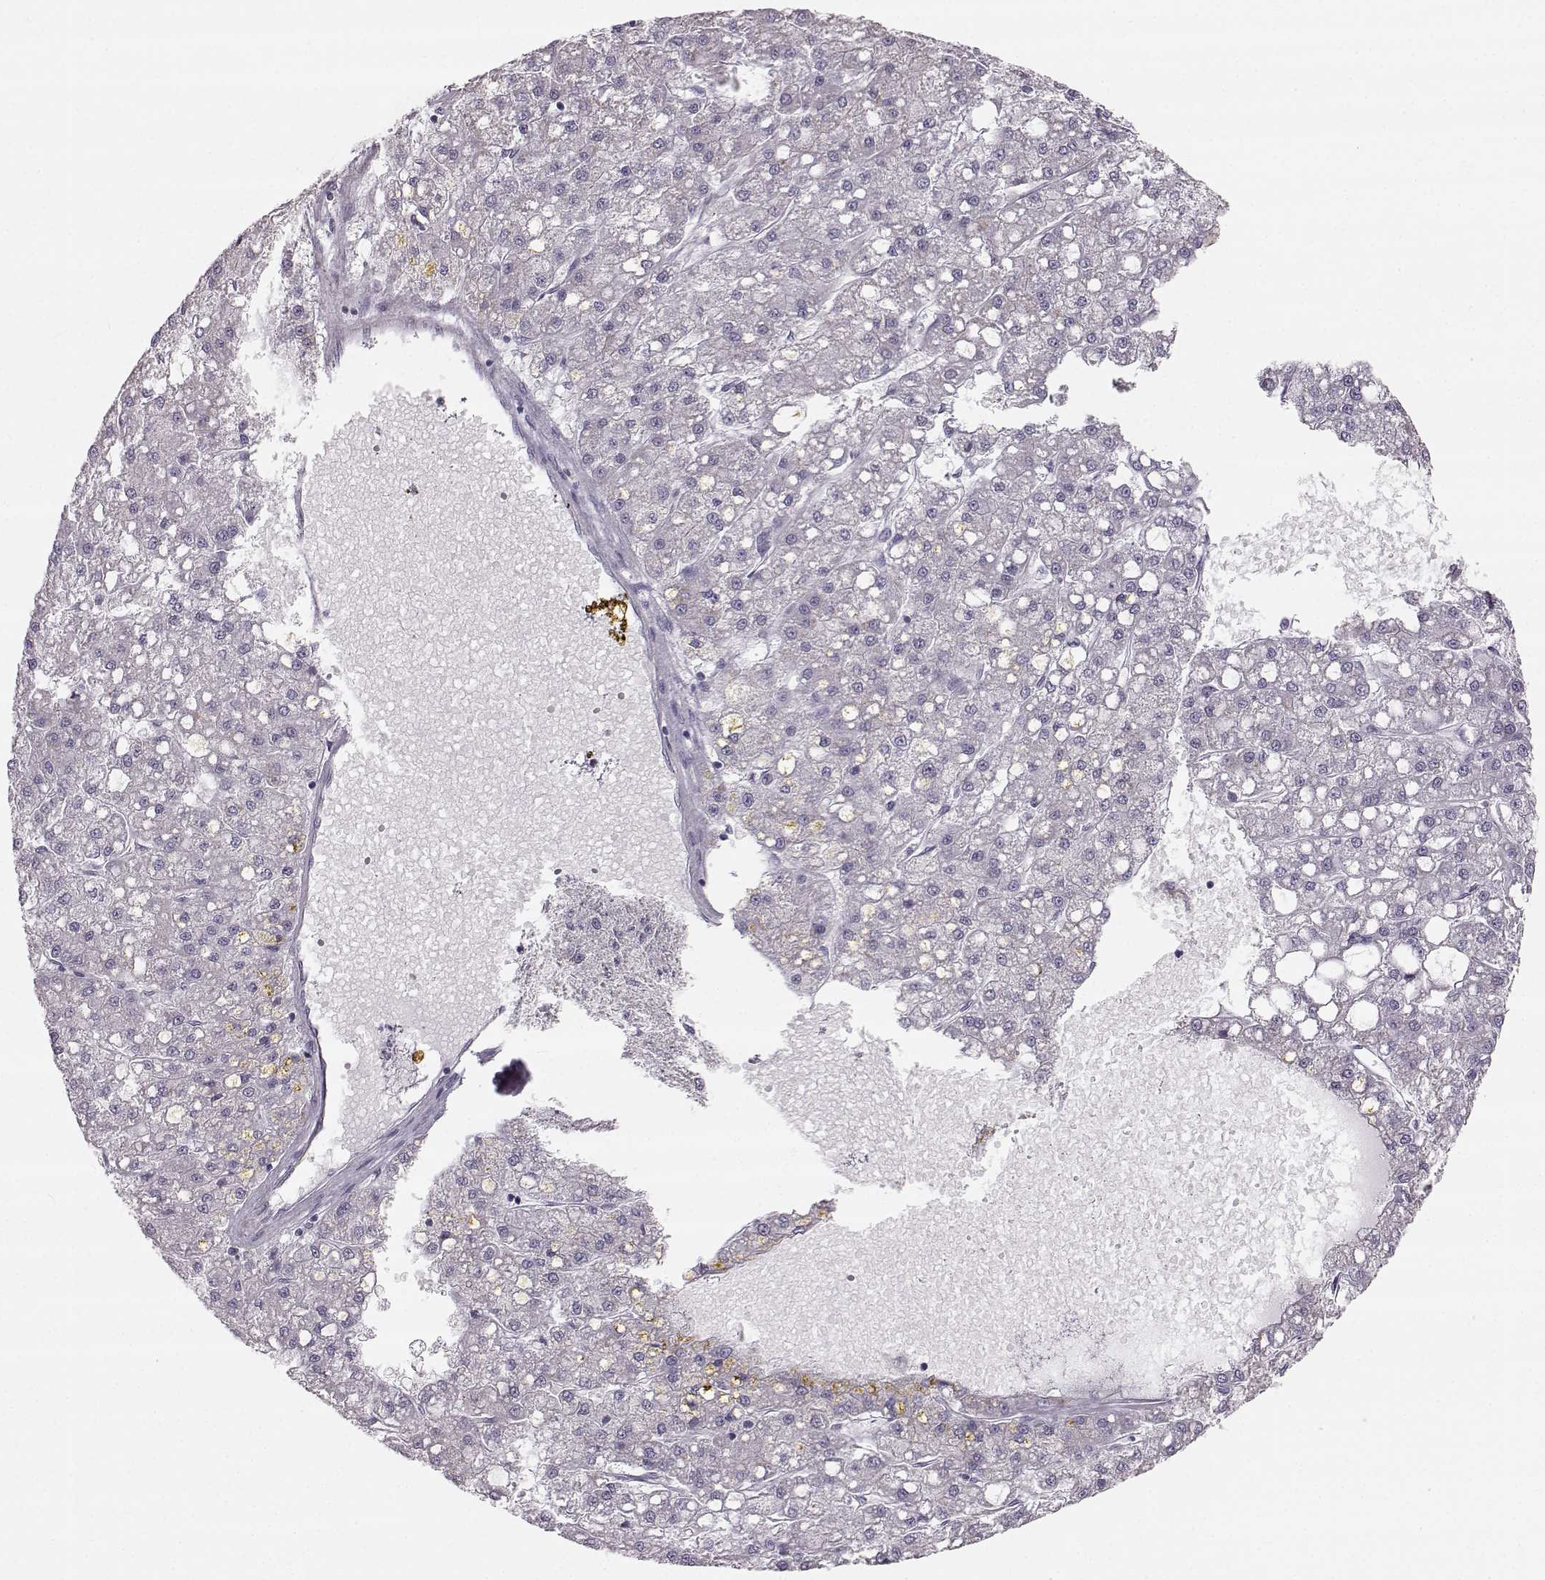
{"staining": {"intensity": "negative", "quantity": "none", "location": "none"}, "tissue": "liver cancer", "cell_type": "Tumor cells", "image_type": "cancer", "snomed": [{"axis": "morphology", "description": "Carcinoma, Hepatocellular, NOS"}, {"axis": "topography", "description": "Liver"}], "caption": "High power microscopy image of an immunohistochemistry micrograph of hepatocellular carcinoma (liver), revealing no significant positivity in tumor cells.", "gene": "RUNDC3A", "patient": {"sex": "male", "age": 67}}